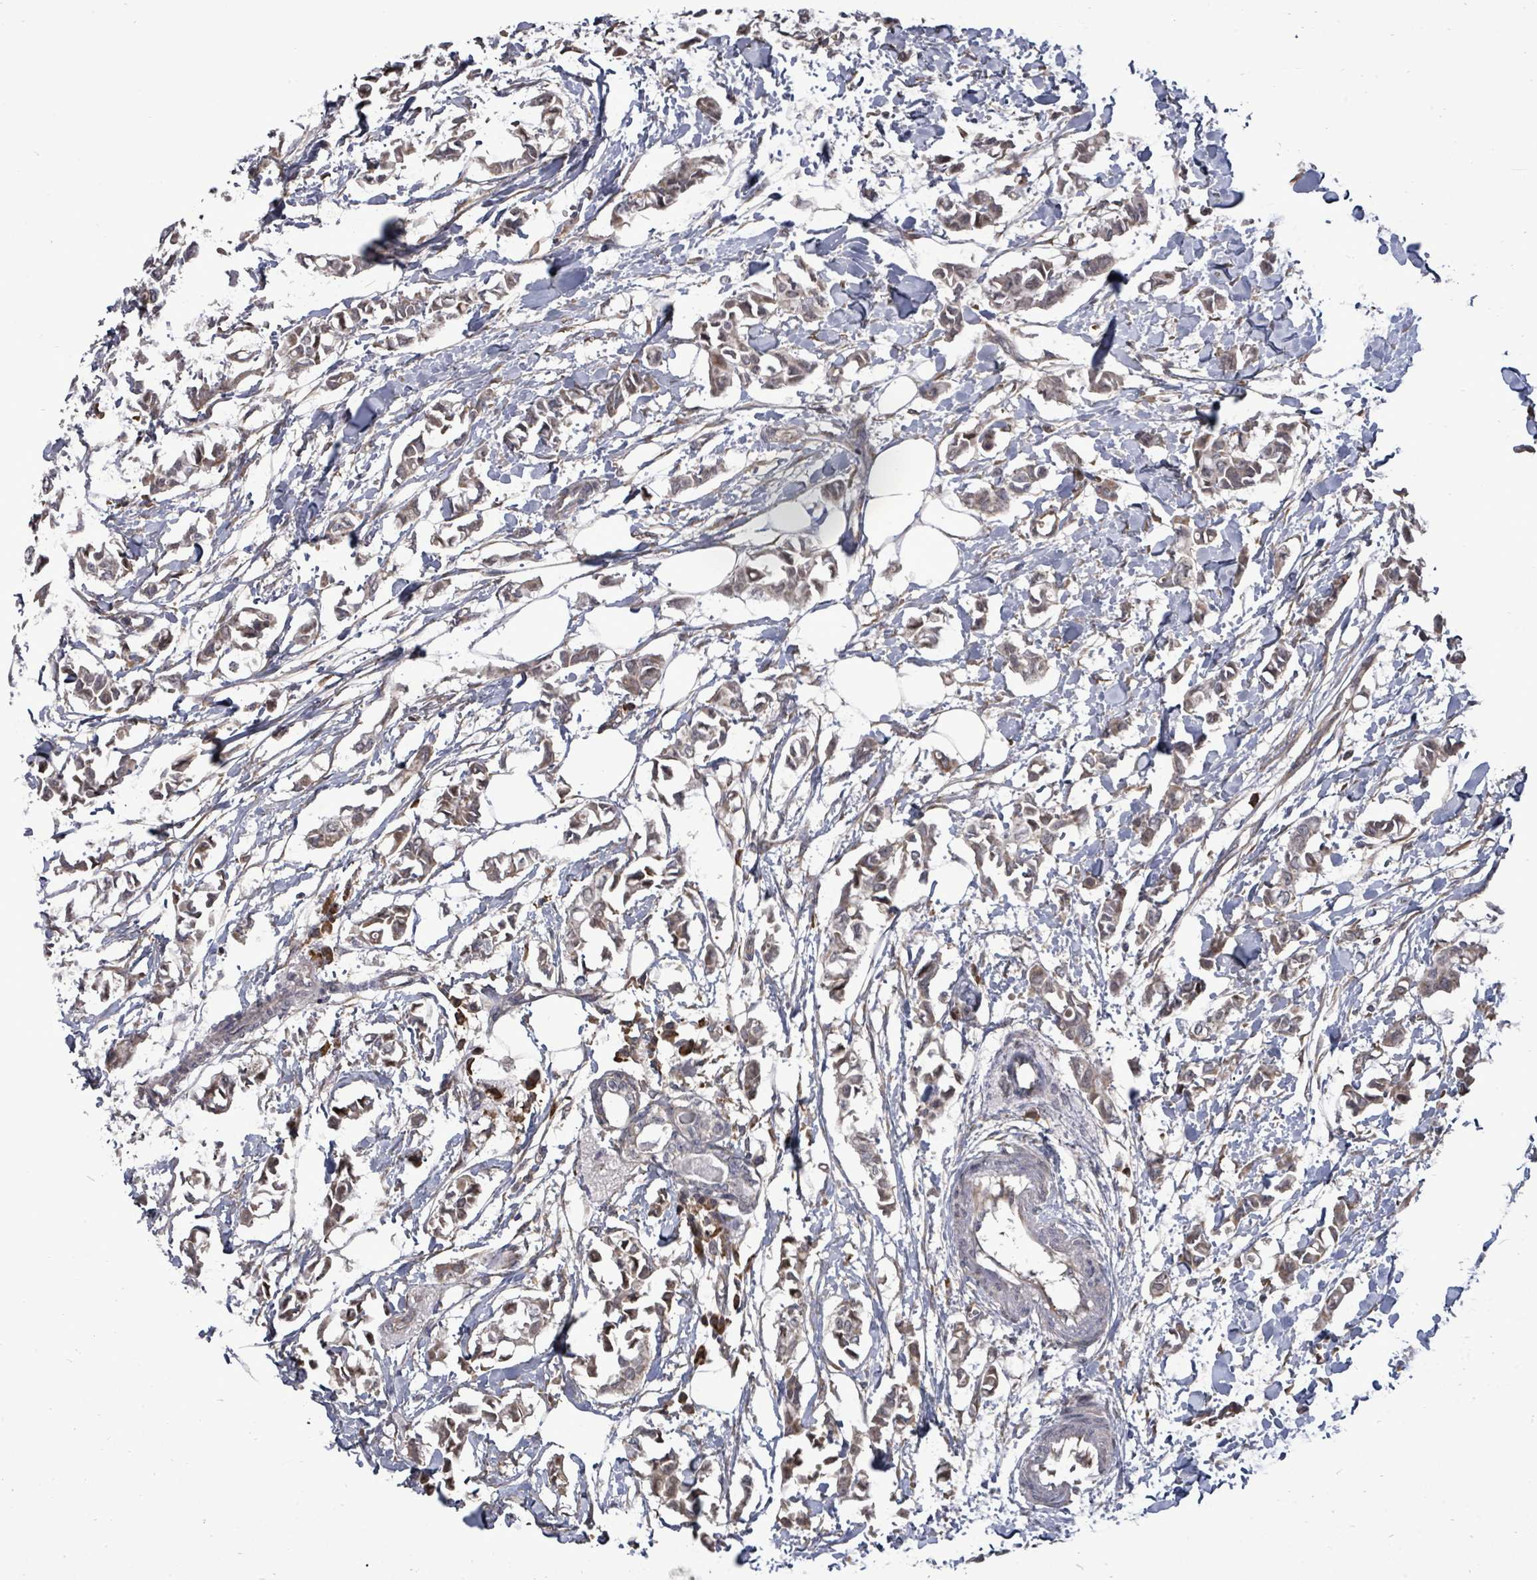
{"staining": {"intensity": "moderate", "quantity": "<25%", "location": "cytoplasmic/membranous"}, "tissue": "breast cancer", "cell_type": "Tumor cells", "image_type": "cancer", "snomed": [{"axis": "morphology", "description": "Duct carcinoma"}, {"axis": "topography", "description": "Breast"}], "caption": "Breast cancer (invasive ductal carcinoma) was stained to show a protein in brown. There is low levels of moderate cytoplasmic/membranous staining in about <25% of tumor cells.", "gene": "POMGNT2", "patient": {"sex": "female", "age": 41}}